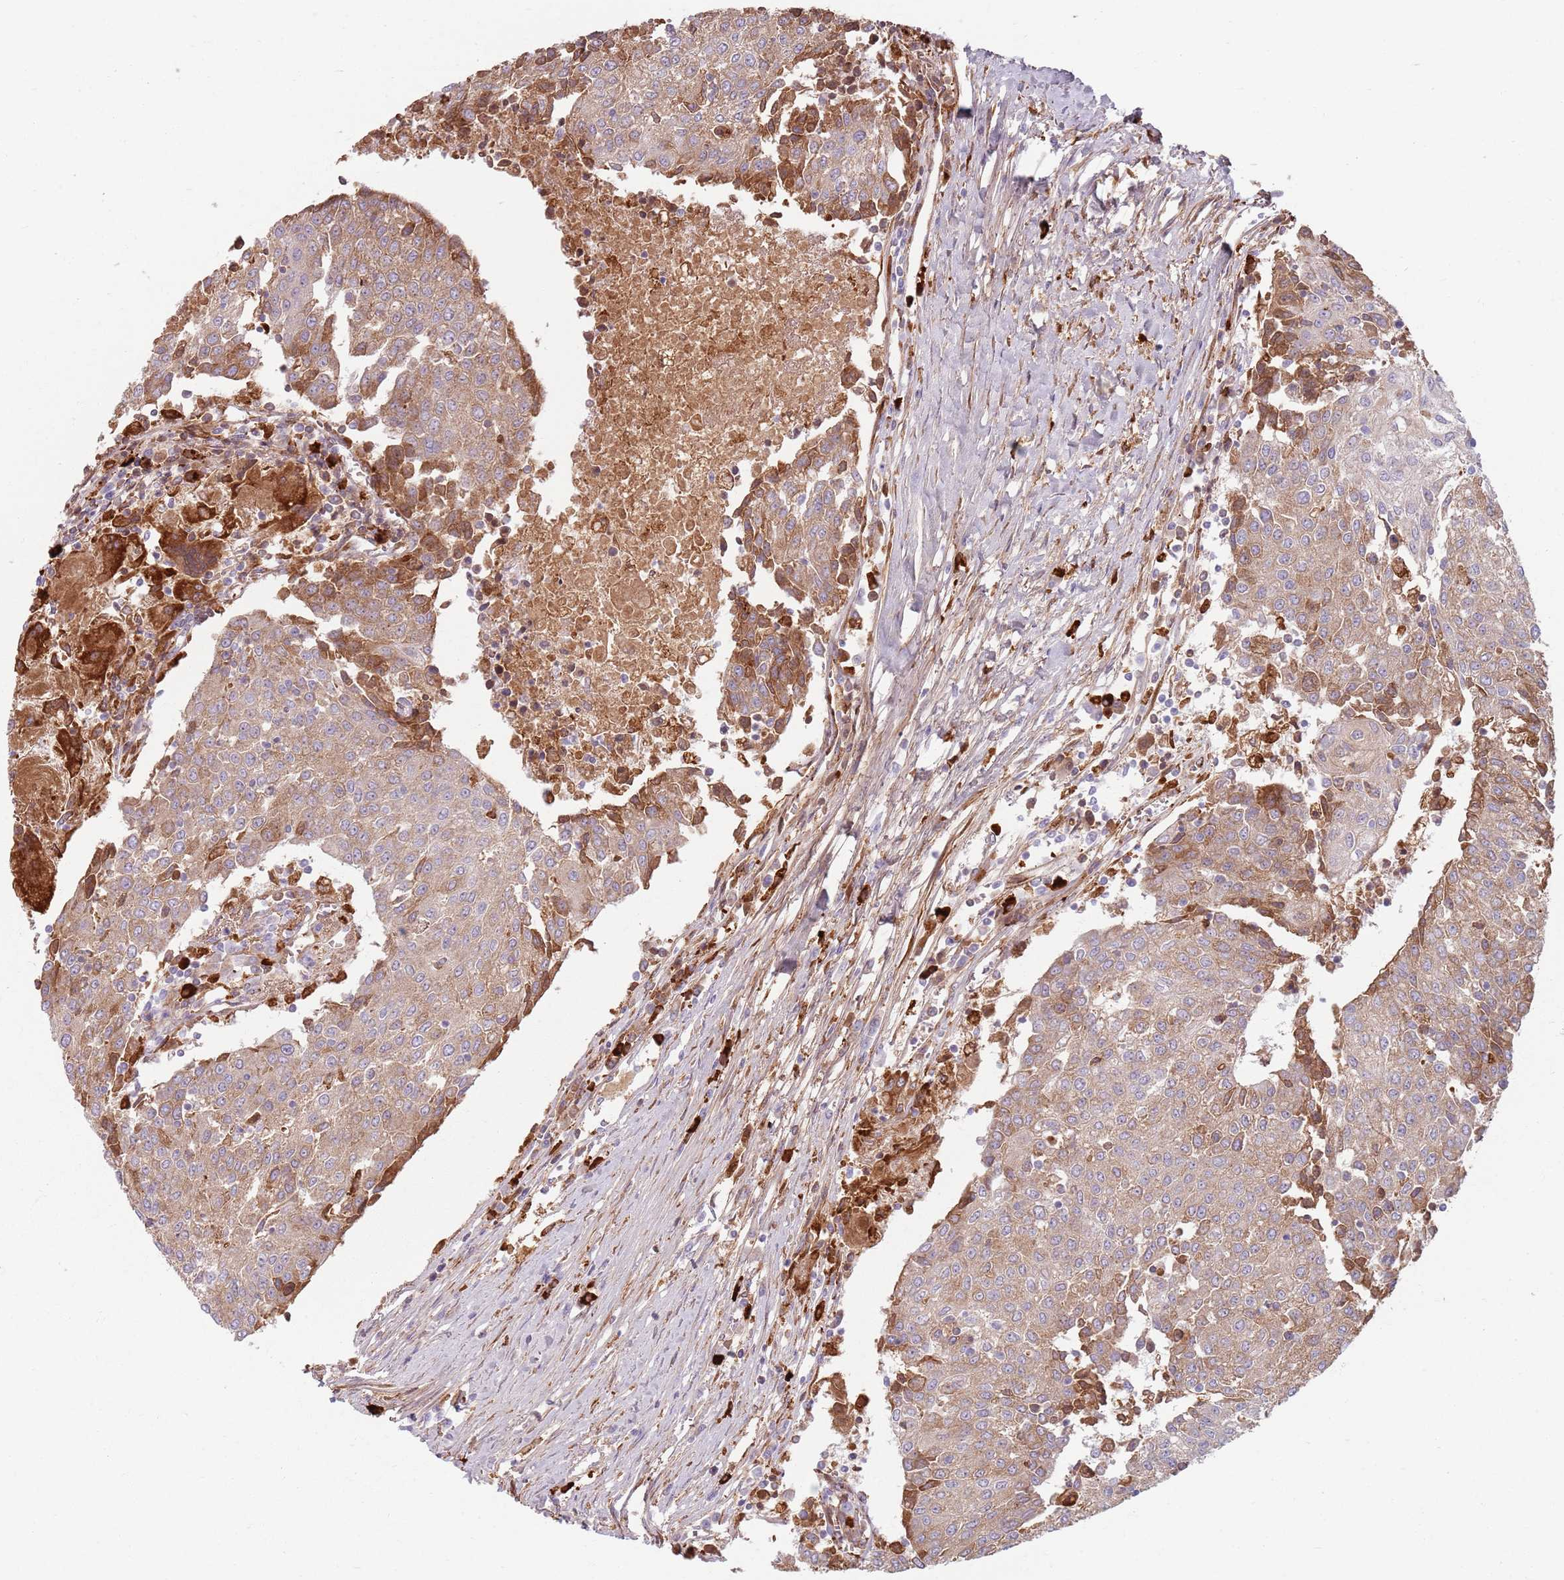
{"staining": {"intensity": "strong", "quantity": "<25%", "location": "cytoplasmic/membranous"}, "tissue": "urothelial cancer", "cell_type": "Tumor cells", "image_type": "cancer", "snomed": [{"axis": "morphology", "description": "Urothelial carcinoma, High grade"}, {"axis": "topography", "description": "Urinary bladder"}], "caption": "High-power microscopy captured an immunohistochemistry micrograph of urothelial carcinoma (high-grade), revealing strong cytoplasmic/membranous expression in approximately <25% of tumor cells.", "gene": "COLGALT1", "patient": {"sex": "female", "age": 85}}